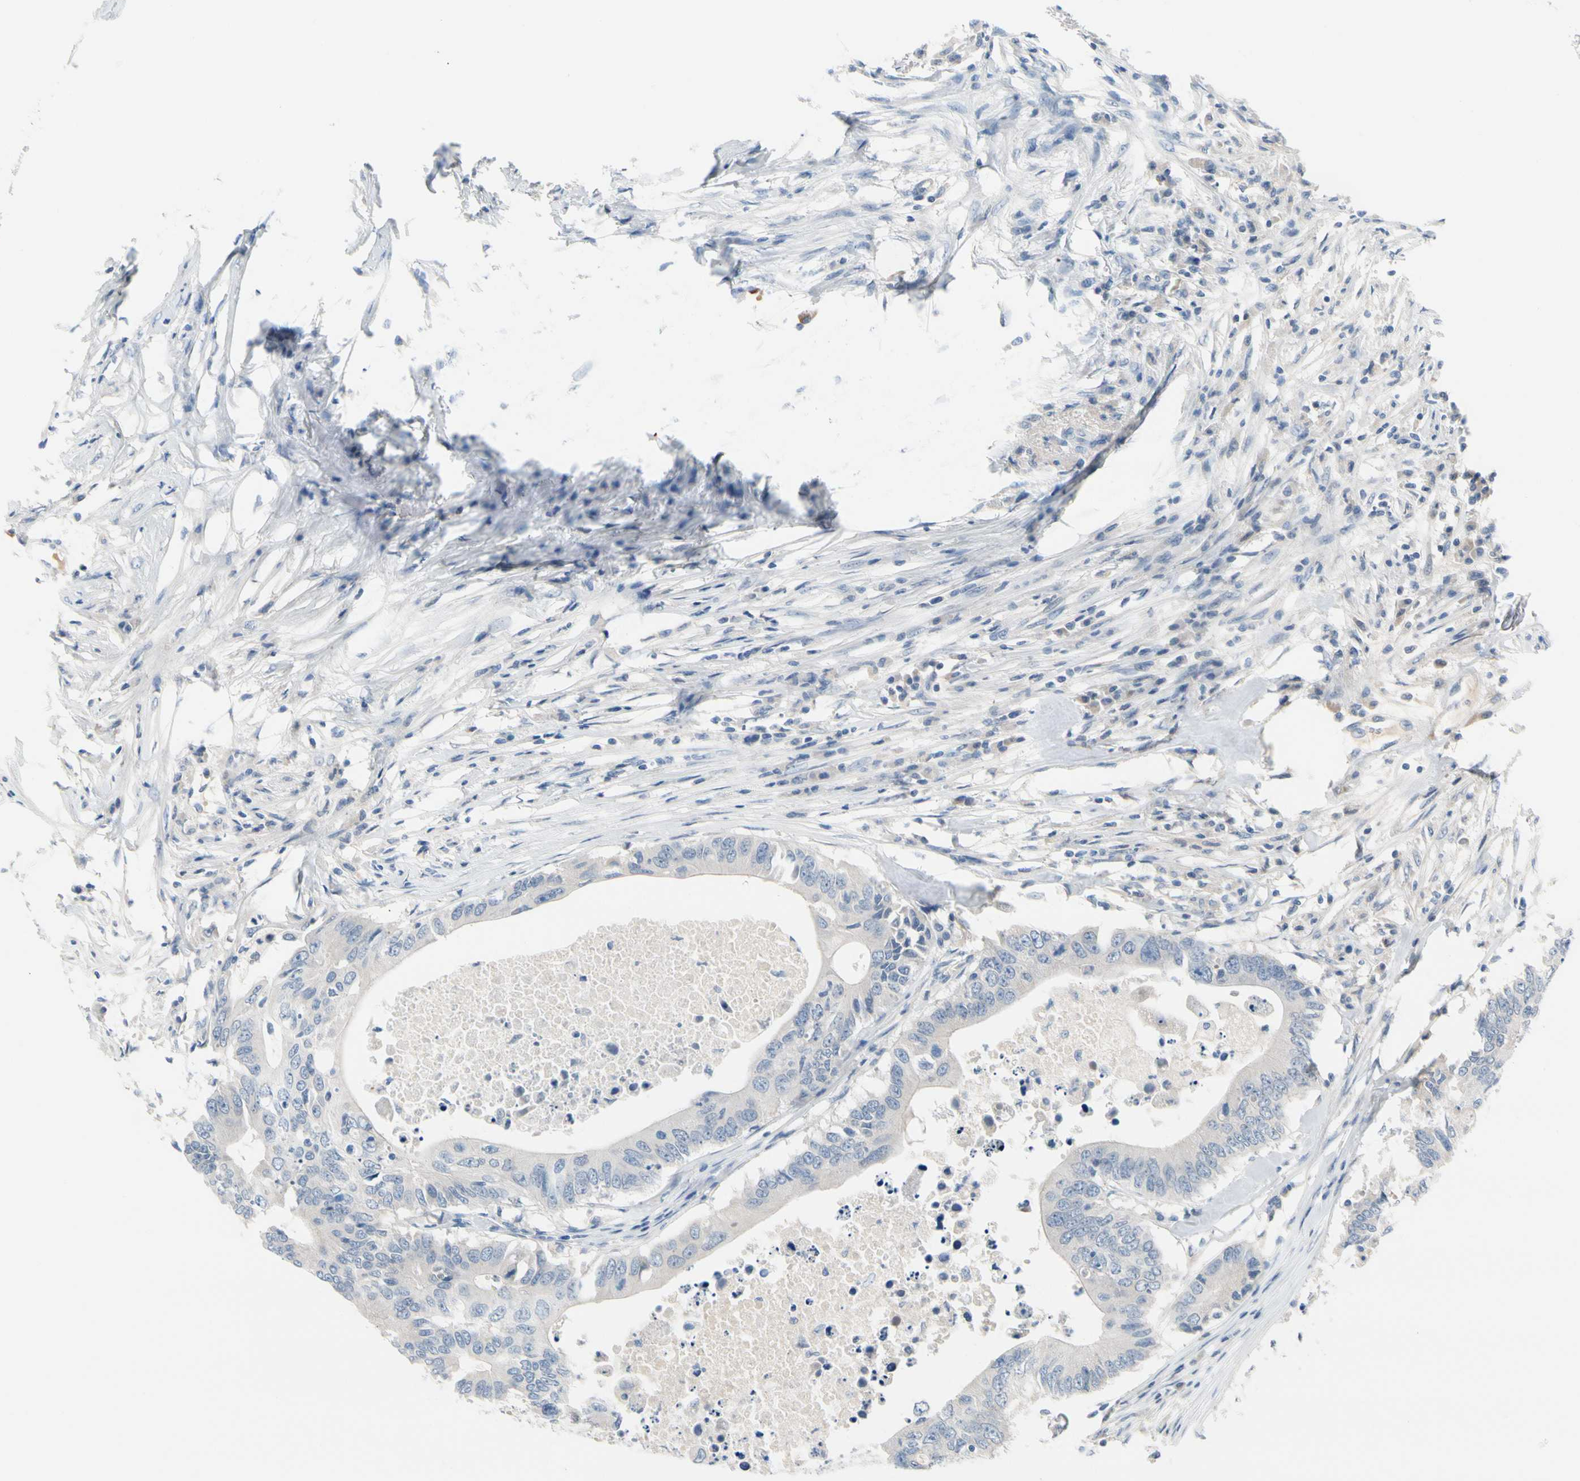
{"staining": {"intensity": "negative", "quantity": "none", "location": "none"}, "tissue": "colorectal cancer", "cell_type": "Tumor cells", "image_type": "cancer", "snomed": [{"axis": "morphology", "description": "Adenocarcinoma, NOS"}, {"axis": "topography", "description": "Colon"}], "caption": "Protein analysis of colorectal cancer (adenocarcinoma) exhibits no significant staining in tumor cells.", "gene": "CNDP1", "patient": {"sex": "male", "age": 71}}